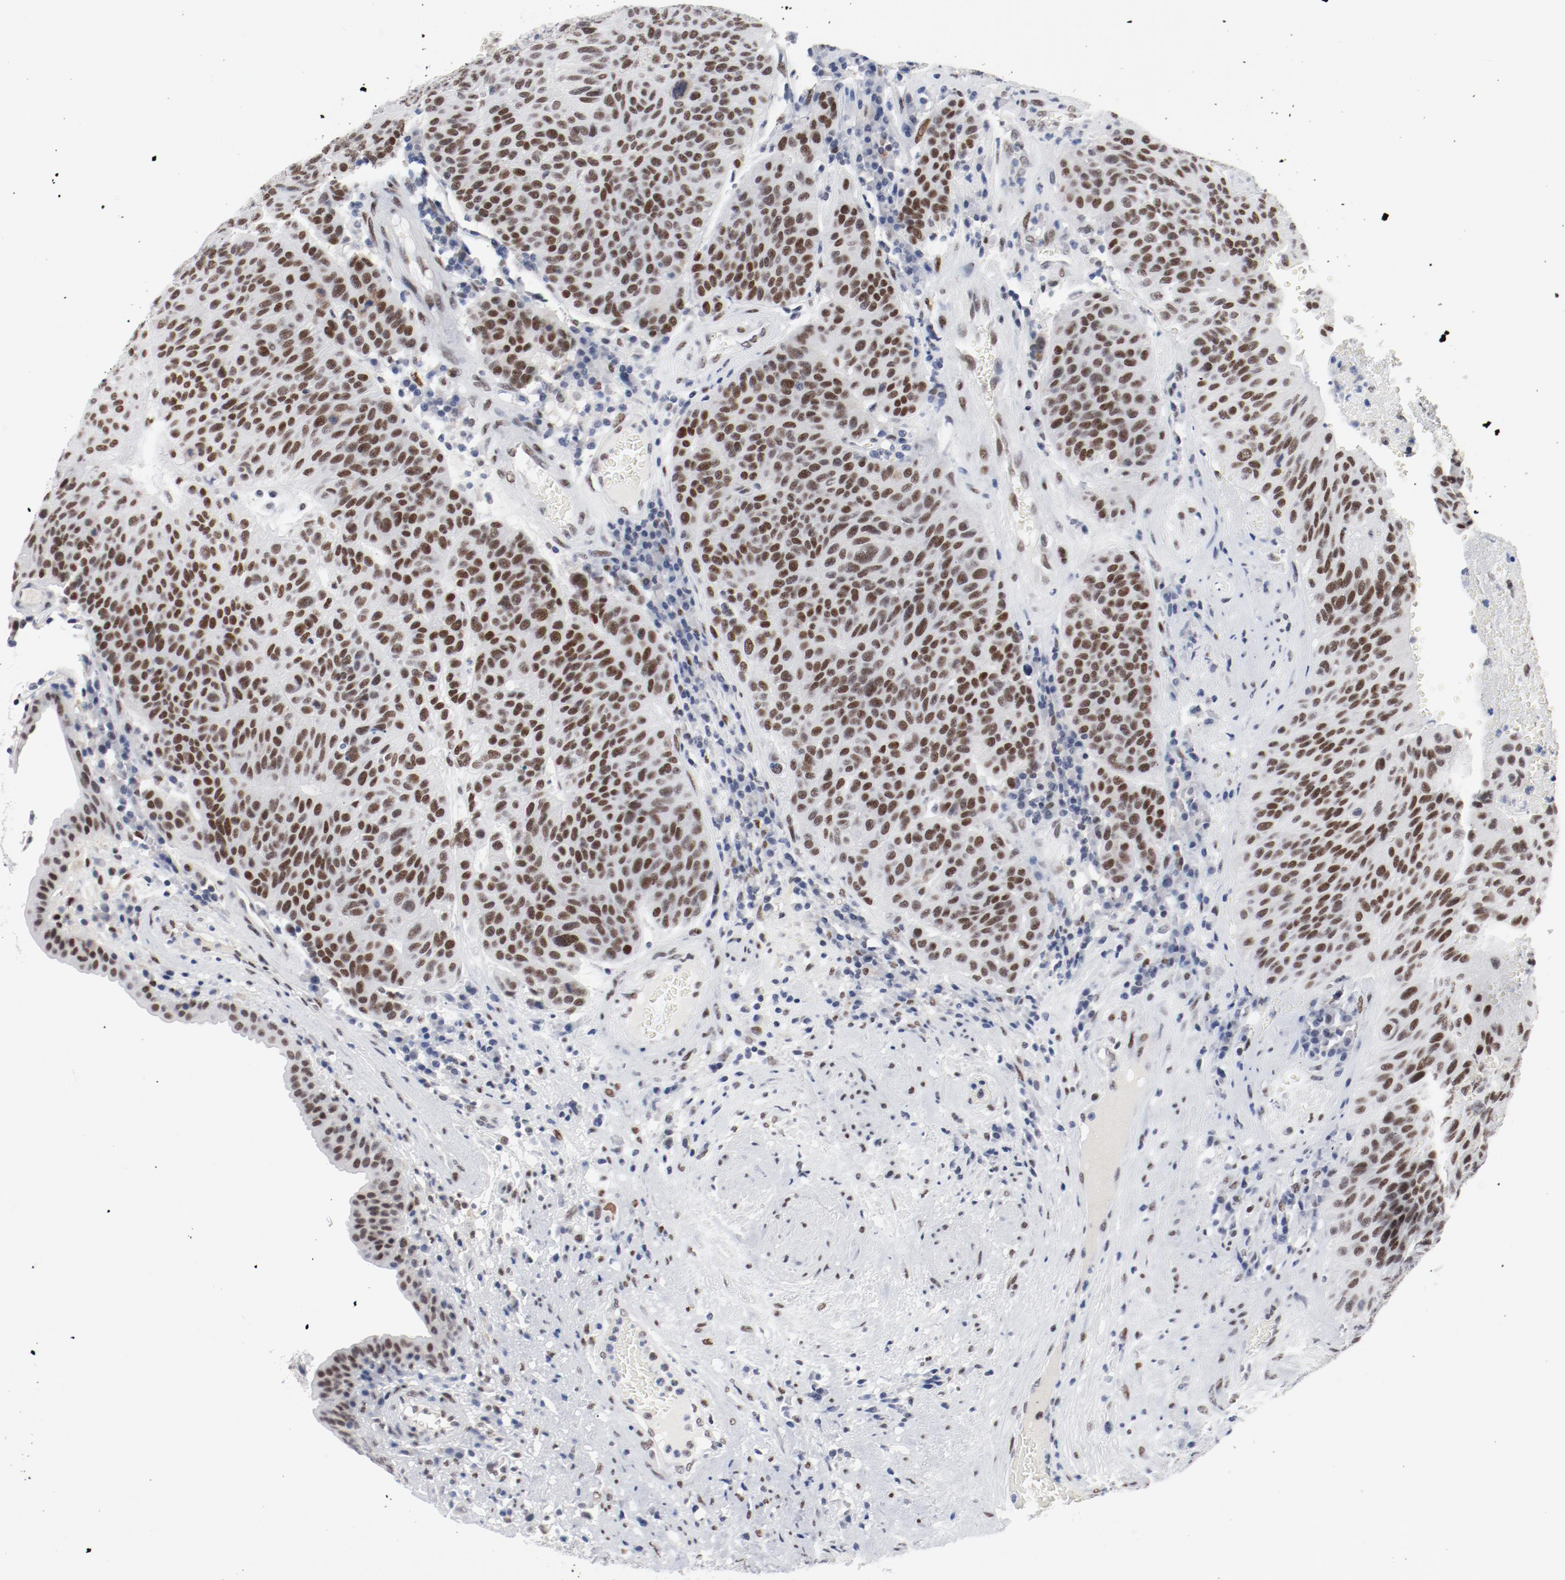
{"staining": {"intensity": "strong", "quantity": ">75%", "location": "nuclear"}, "tissue": "urothelial cancer", "cell_type": "Tumor cells", "image_type": "cancer", "snomed": [{"axis": "morphology", "description": "Urothelial carcinoma, High grade"}, {"axis": "topography", "description": "Urinary bladder"}], "caption": "Urothelial carcinoma (high-grade) was stained to show a protein in brown. There is high levels of strong nuclear staining in approximately >75% of tumor cells. Ihc stains the protein in brown and the nuclei are stained blue.", "gene": "ARNT", "patient": {"sex": "male", "age": 66}}